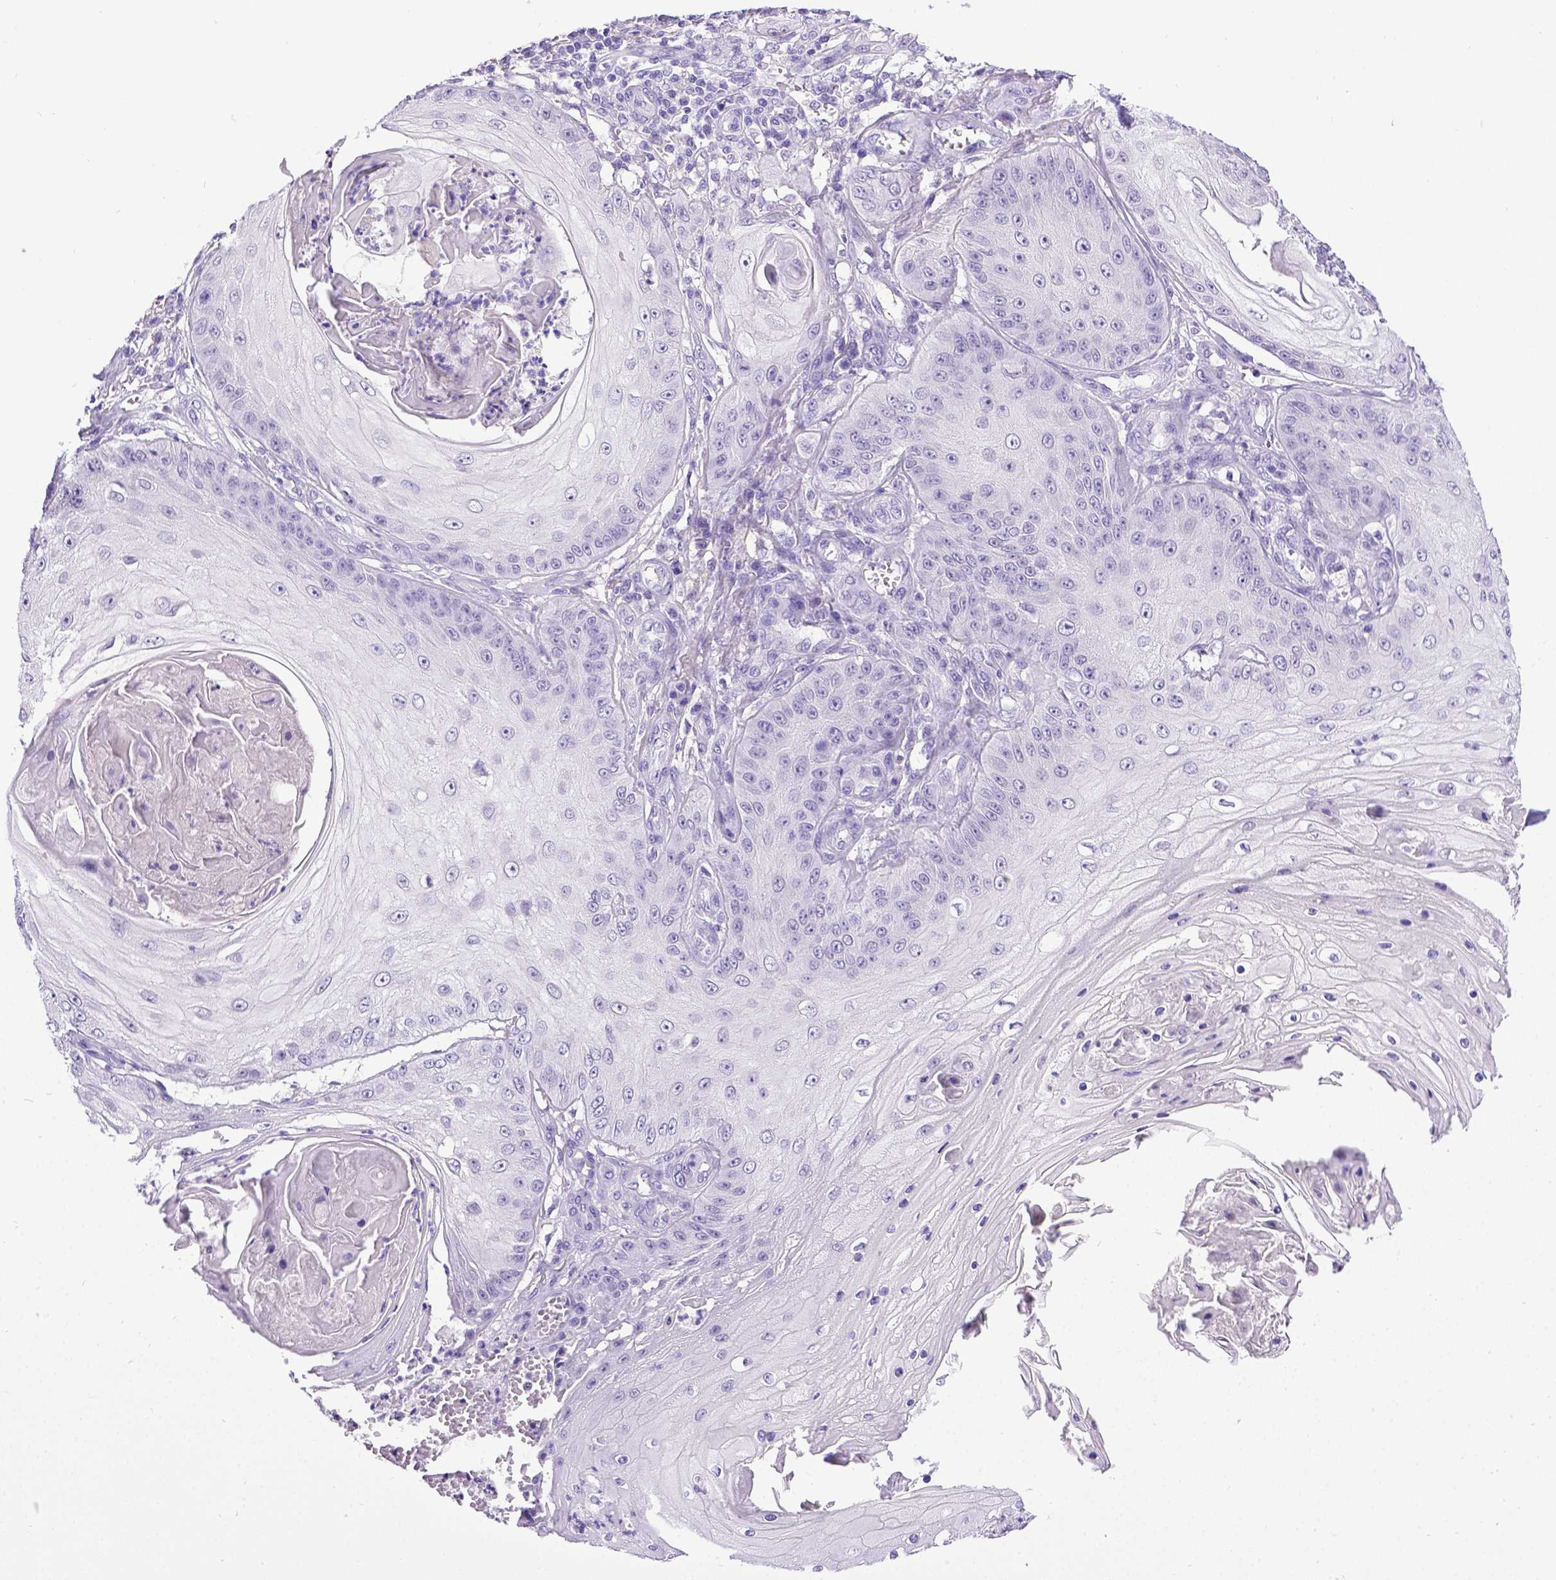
{"staining": {"intensity": "negative", "quantity": "none", "location": "none"}, "tissue": "skin cancer", "cell_type": "Tumor cells", "image_type": "cancer", "snomed": [{"axis": "morphology", "description": "Squamous cell carcinoma, NOS"}, {"axis": "topography", "description": "Skin"}], "caption": "Tumor cells show no significant protein expression in skin squamous cell carcinoma. (Immunohistochemistry (ihc), brightfield microscopy, high magnification).", "gene": "ESR1", "patient": {"sex": "male", "age": 70}}